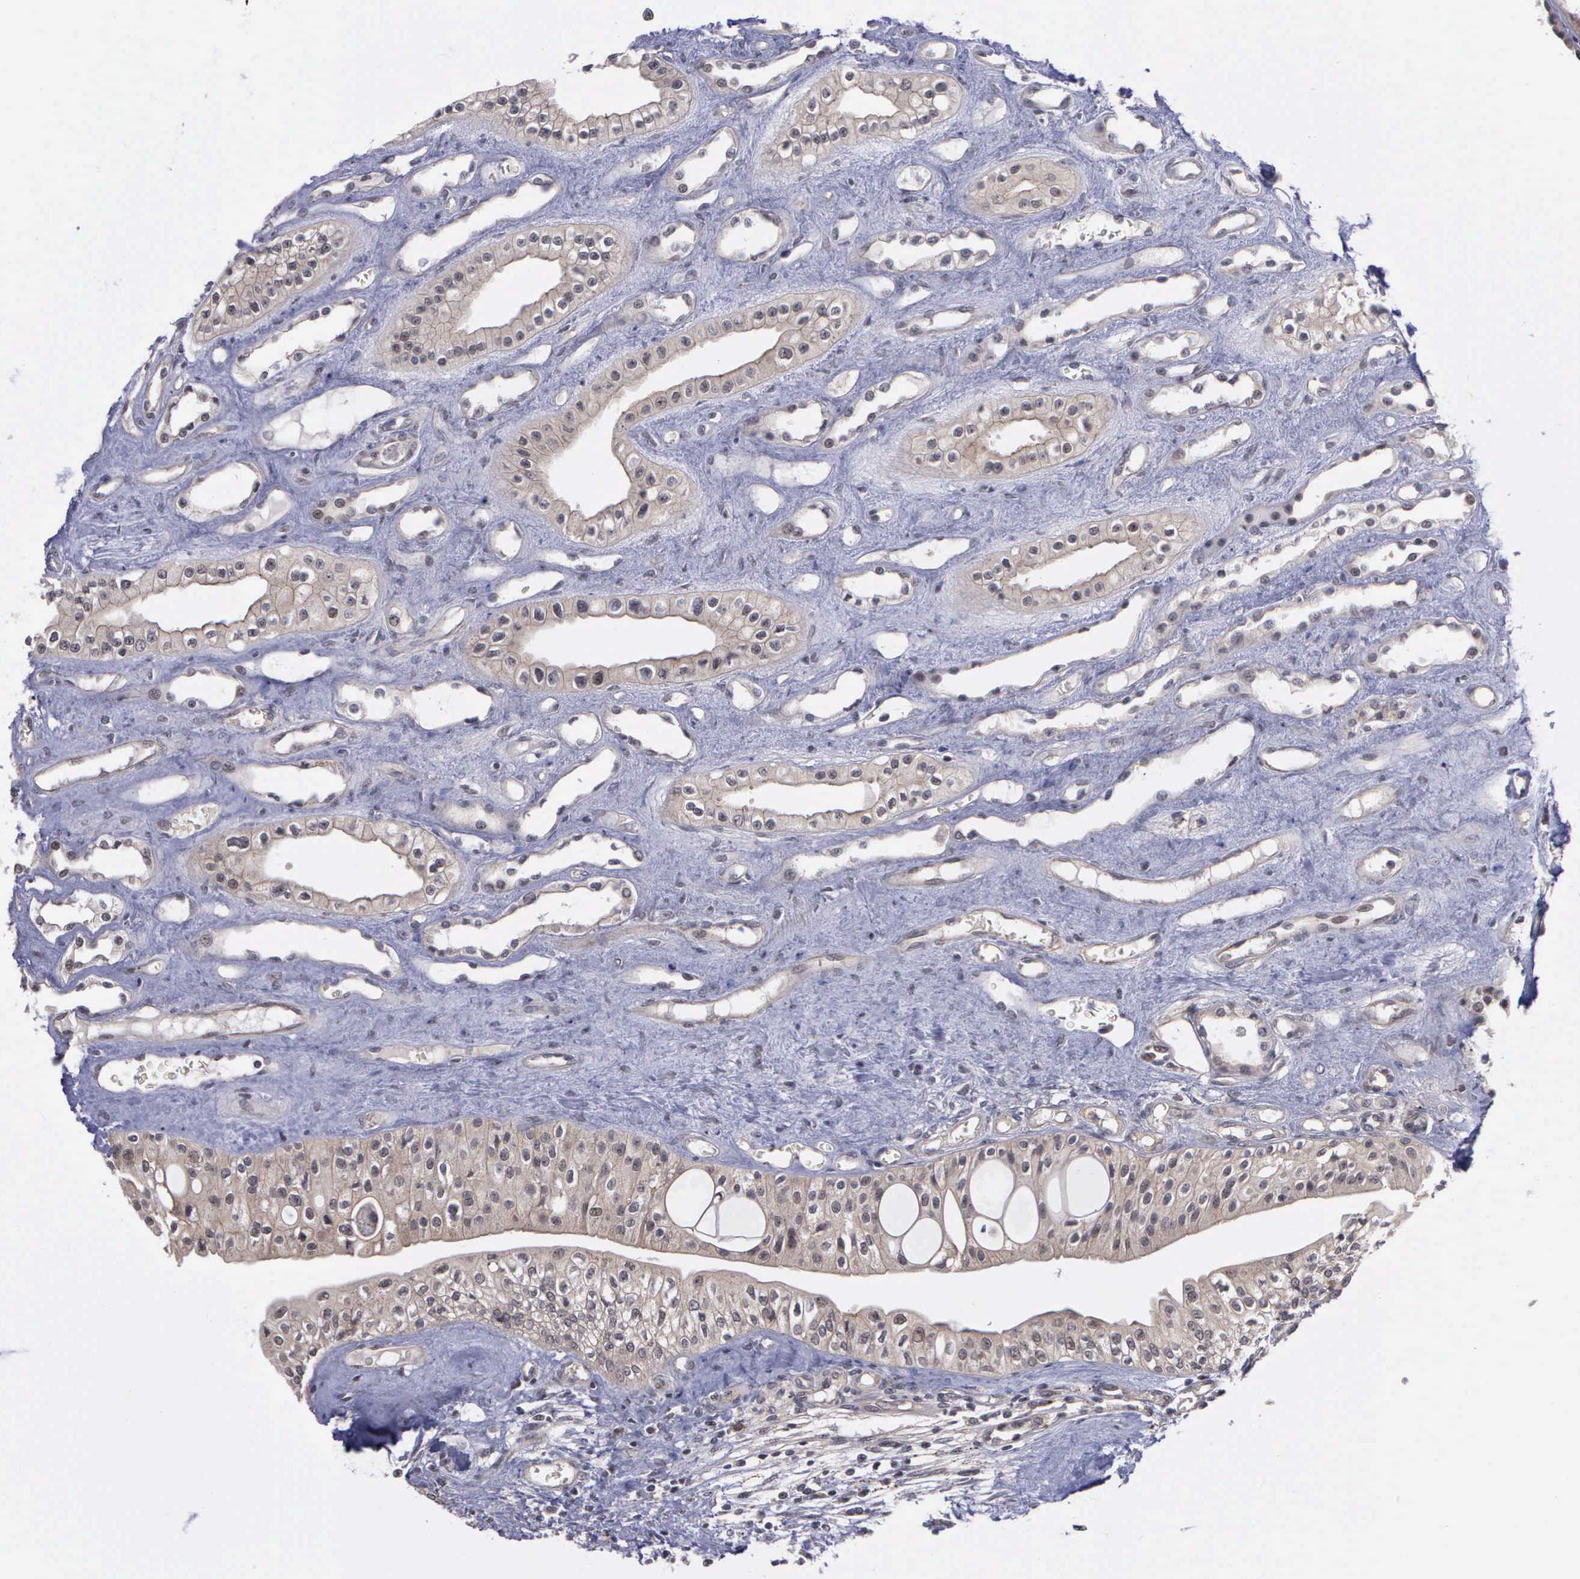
{"staining": {"intensity": "moderate", "quantity": ">75%", "location": "cytoplasmic/membranous,nuclear"}, "tissue": "urinary bladder", "cell_type": "Urothelial cells", "image_type": "normal", "snomed": [{"axis": "morphology", "description": "Normal tissue, NOS"}, {"axis": "topography", "description": "Kidney"}, {"axis": "topography", "description": "Urinary bladder"}], "caption": "Protein analysis of benign urinary bladder exhibits moderate cytoplasmic/membranous,nuclear expression in approximately >75% of urothelial cells.", "gene": "MAP3K9", "patient": {"sex": "male", "age": 67}}